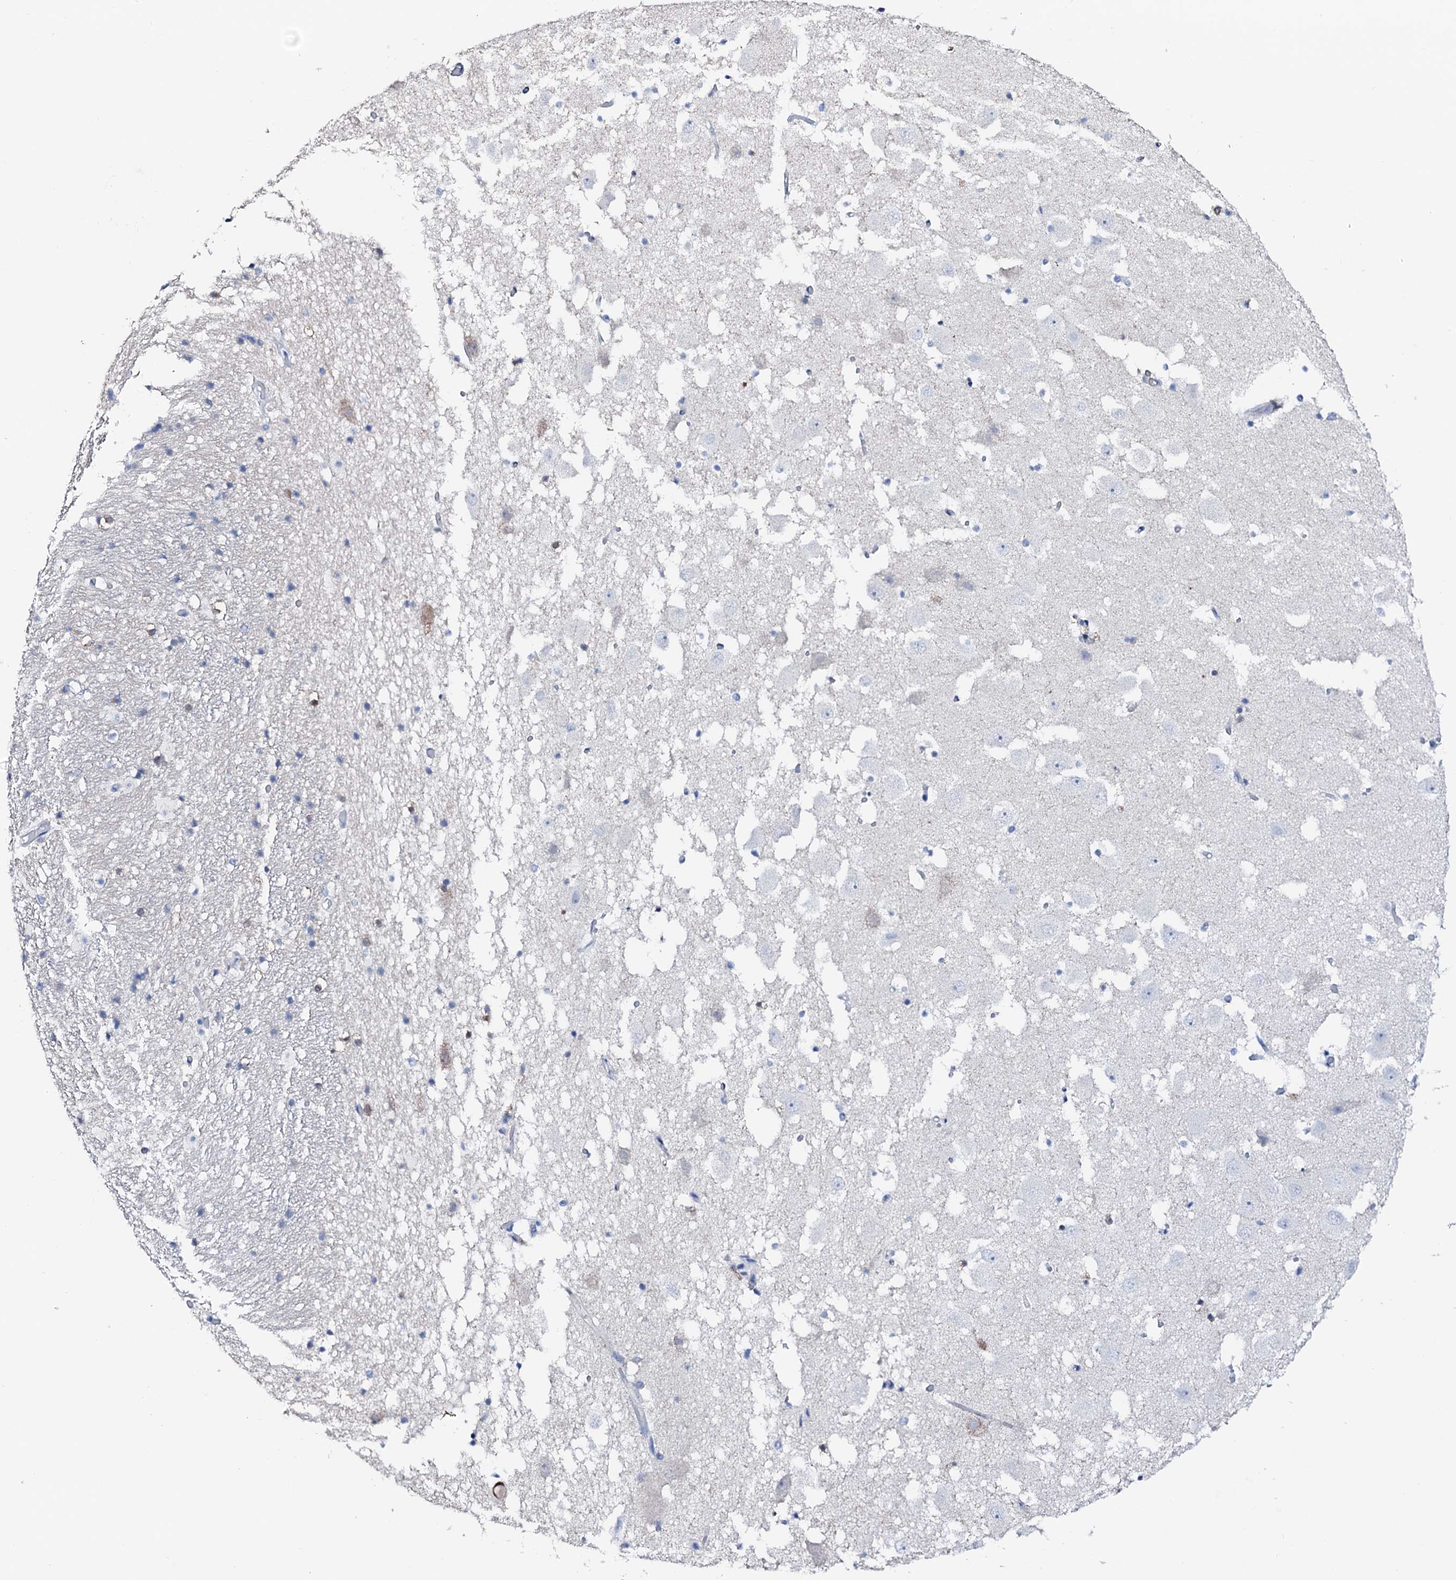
{"staining": {"intensity": "negative", "quantity": "none", "location": "none"}, "tissue": "hippocampus", "cell_type": "Glial cells", "image_type": "normal", "snomed": [{"axis": "morphology", "description": "Normal tissue, NOS"}, {"axis": "topography", "description": "Hippocampus"}], "caption": "A high-resolution photomicrograph shows immunohistochemistry staining of unremarkable hippocampus, which shows no significant positivity in glial cells. (DAB immunohistochemistry (IHC) visualized using brightfield microscopy, high magnification).", "gene": "NRIP2", "patient": {"sex": "female", "age": 52}}